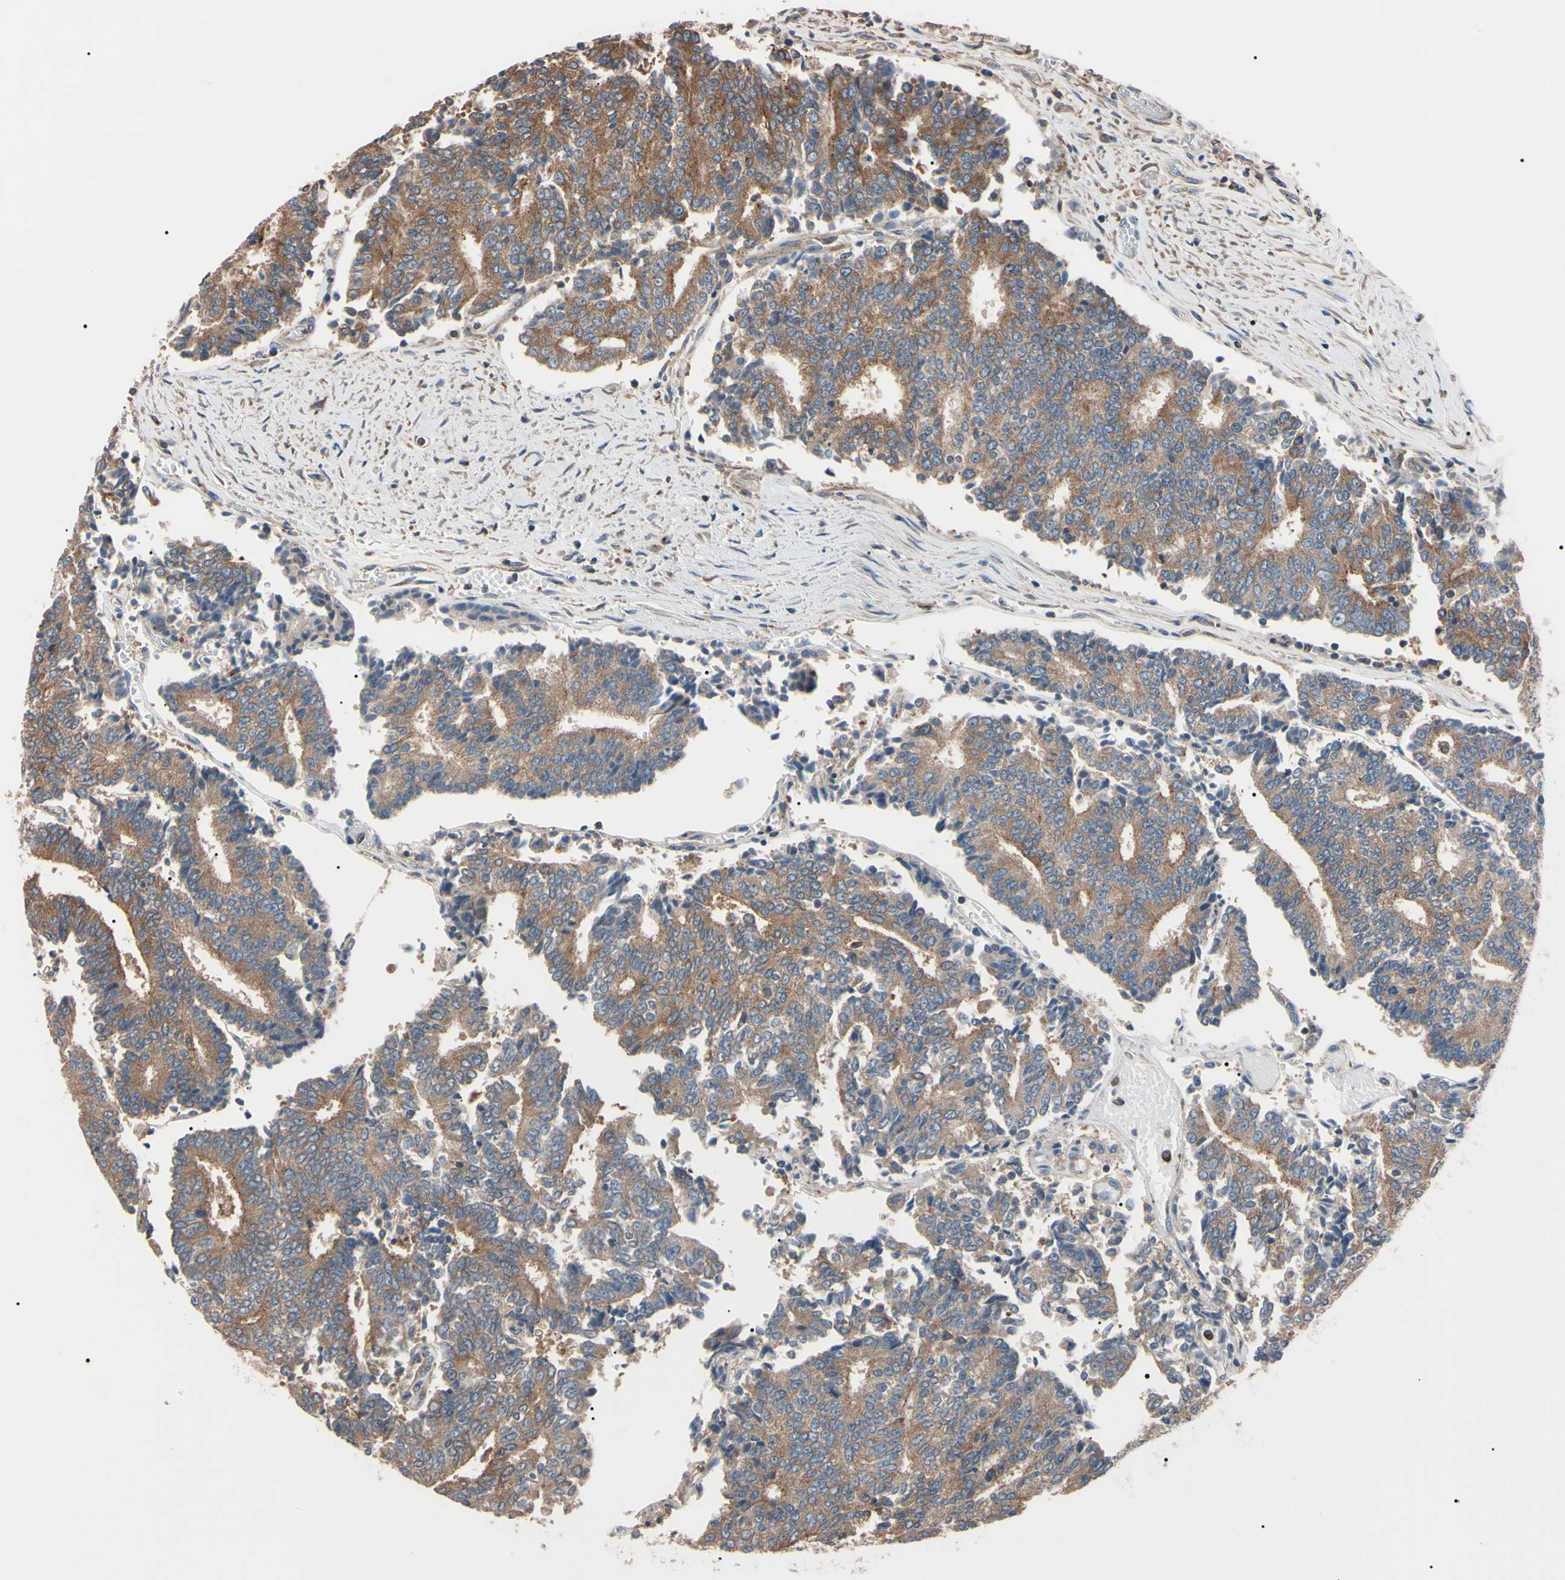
{"staining": {"intensity": "moderate", "quantity": ">75%", "location": "cytoplasmic/membranous"}, "tissue": "prostate cancer", "cell_type": "Tumor cells", "image_type": "cancer", "snomed": [{"axis": "morphology", "description": "Normal tissue, NOS"}, {"axis": "morphology", "description": "Adenocarcinoma, High grade"}, {"axis": "topography", "description": "Prostate"}, {"axis": "topography", "description": "Seminal veicle"}], "caption": "Protein staining exhibits moderate cytoplasmic/membranous staining in about >75% of tumor cells in prostate cancer.", "gene": "PRKACA", "patient": {"sex": "male", "age": 55}}